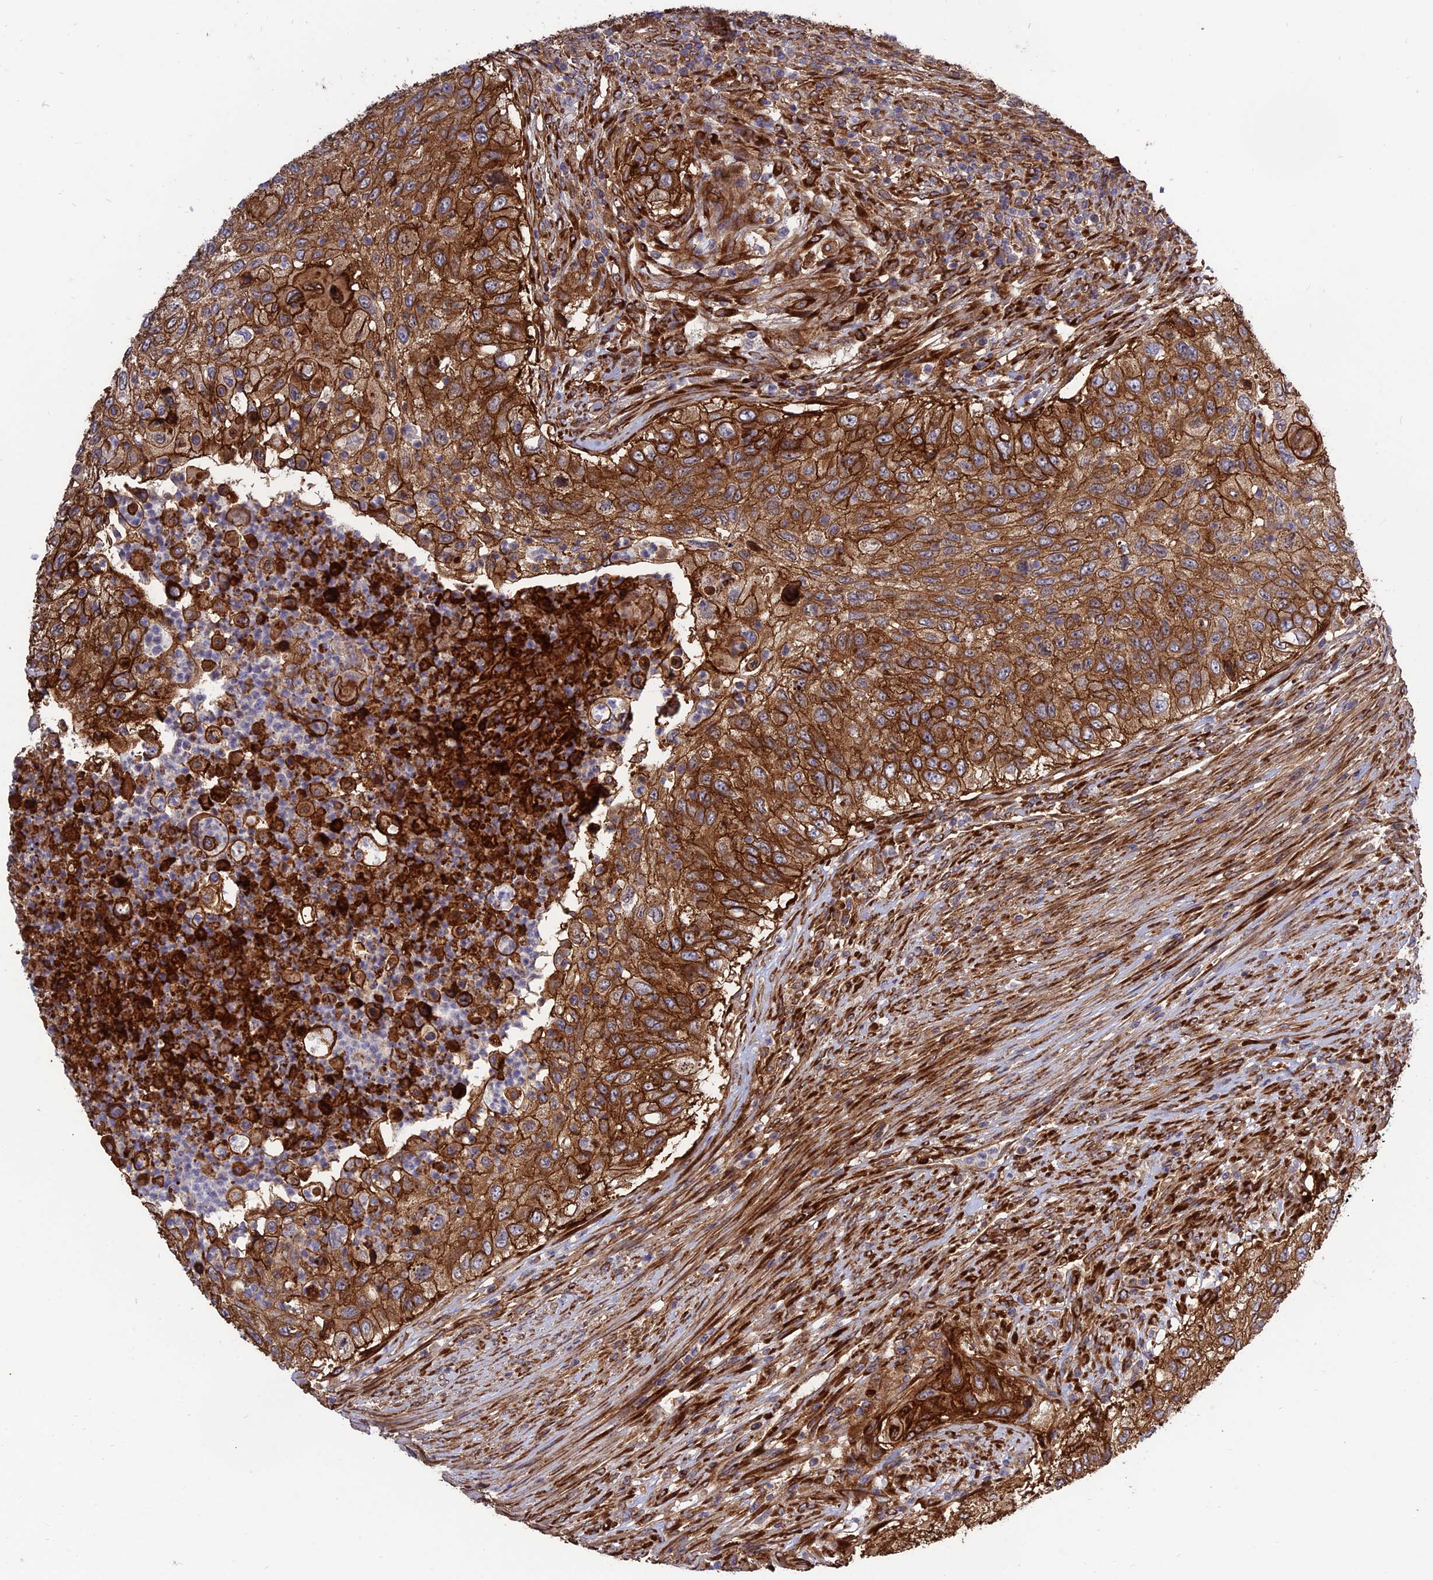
{"staining": {"intensity": "strong", "quantity": ">75%", "location": "cytoplasmic/membranous"}, "tissue": "urothelial cancer", "cell_type": "Tumor cells", "image_type": "cancer", "snomed": [{"axis": "morphology", "description": "Urothelial carcinoma, High grade"}, {"axis": "topography", "description": "Urinary bladder"}], "caption": "Protein analysis of urothelial cancer tissue shows strong cytoplasmic/membranous expression in approximately >75% of tumor cells.", "gene": "CRTAP", "patient": {"sex": "female", "age": 60}}